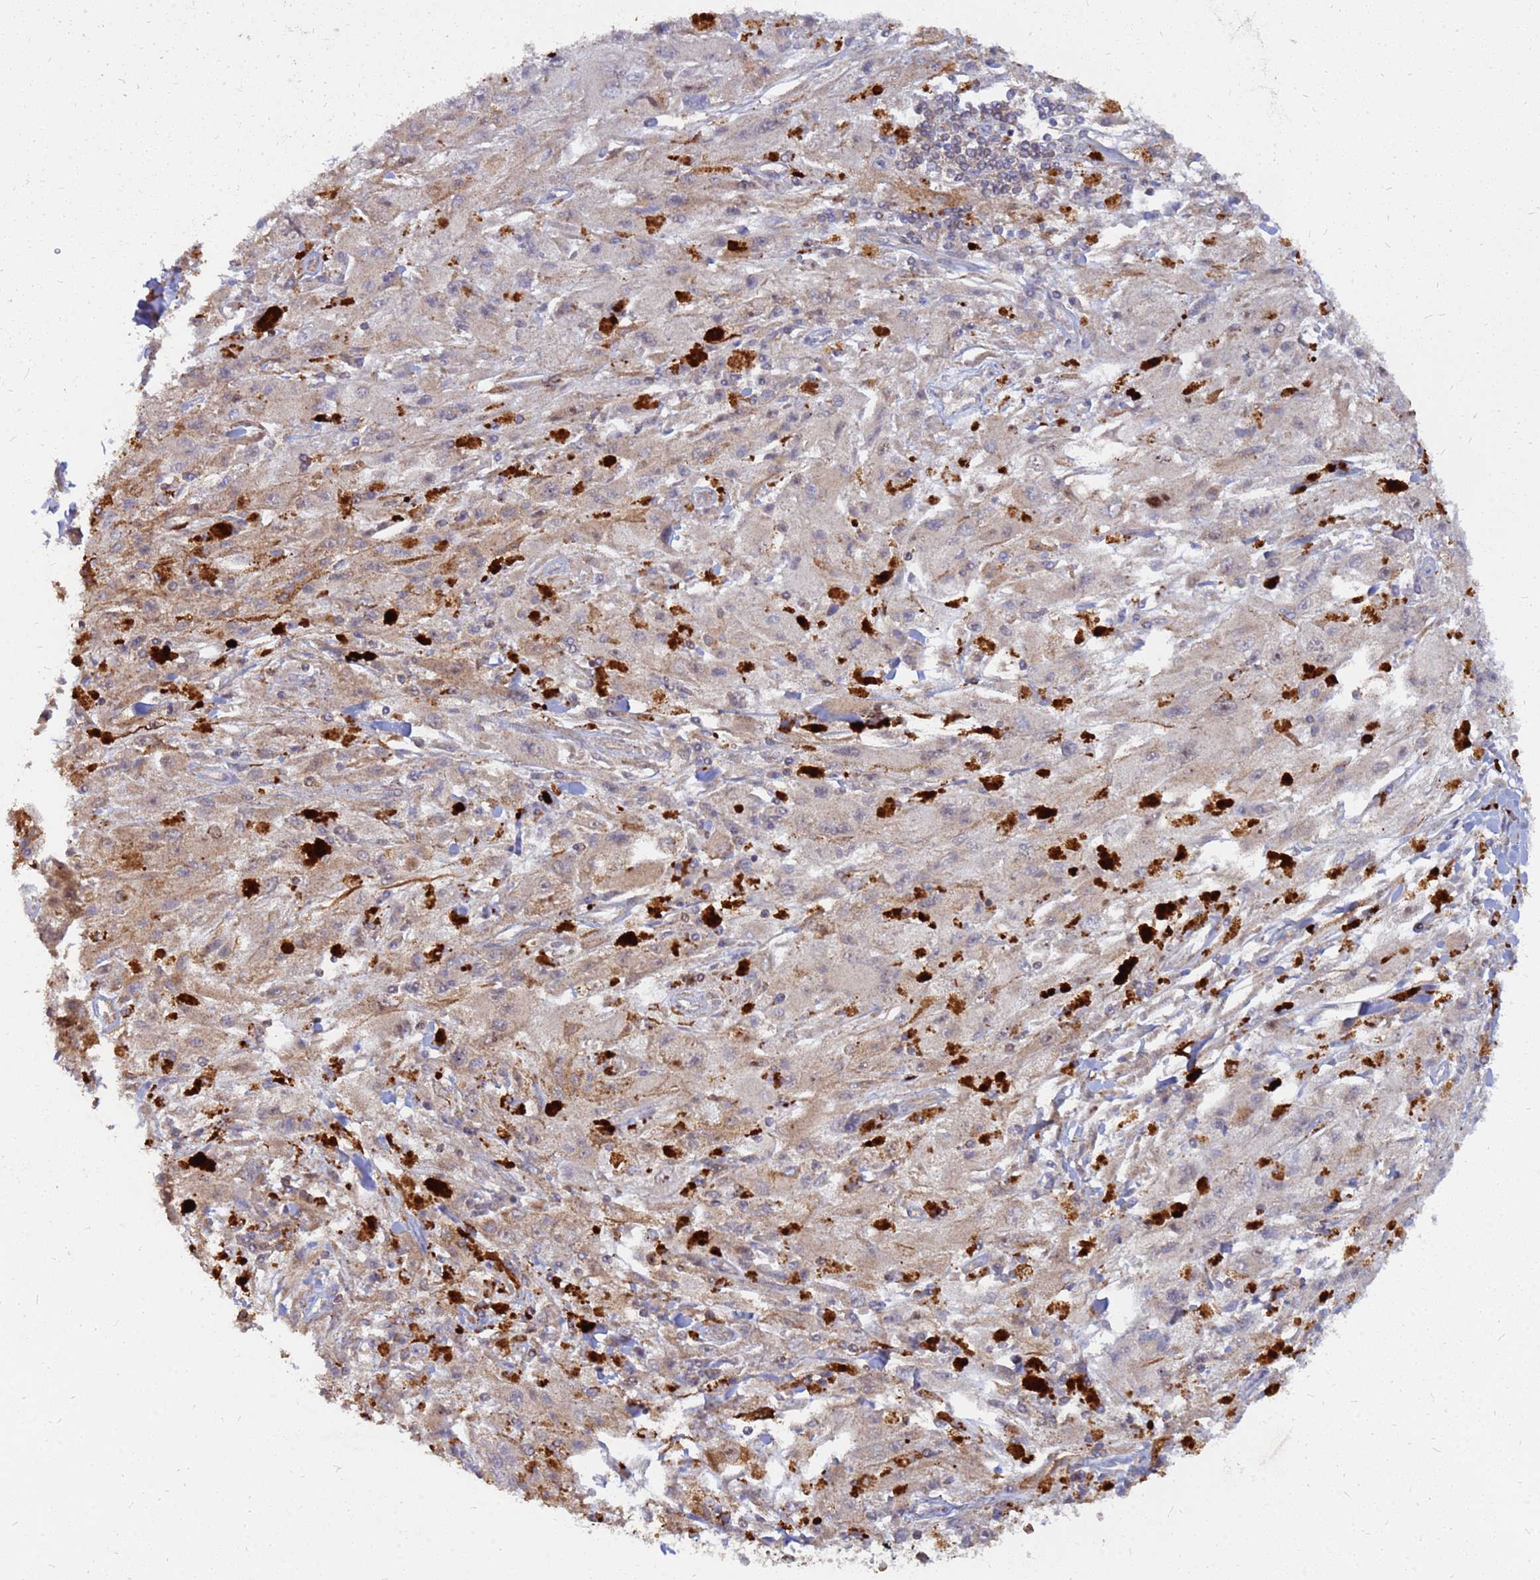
{"staining": {"intensity": "weak", "quantity": ">75%", "location": "cytoplasmic/membranous"}, "tissue": "melanoma", "cell_type": "Tumor cells", "image_type": "cancer", "snomed": [{"axis": "morphology", "description": "Malignant melanoma, Metastatic site"}, {"axis": "topography", "description": "Skin"}], "caption": "Weak cytoplasmic/membranous protein staining is appreciated in approximately >75% of tumor cells in malignant melanoma (metastatic site).", "gene": "CDC34", "patient": {"sex": "male", "age": 53}}